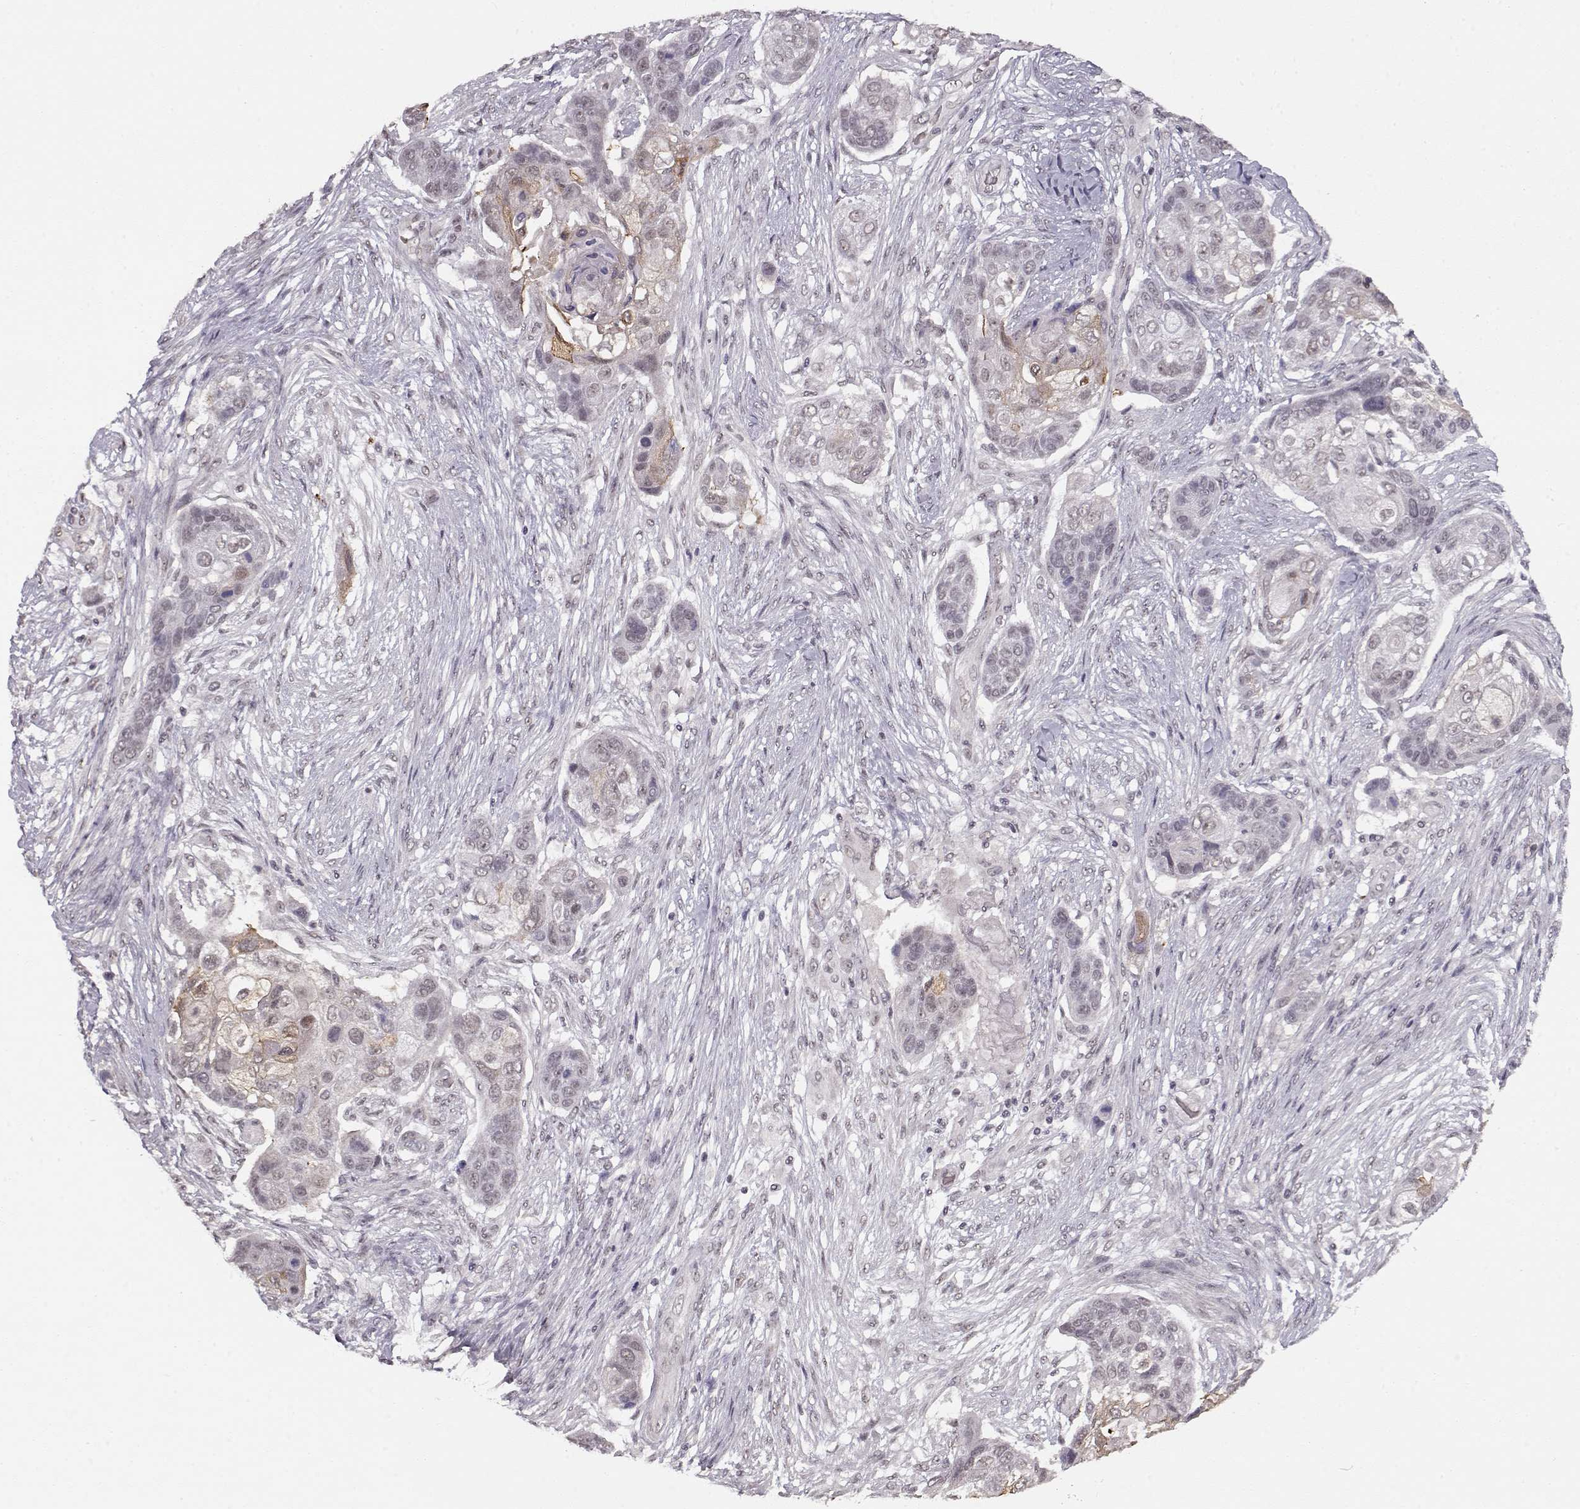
{"staining": {"intensity": "negative", "quantity": "none", "location": "none"}, "tissue": "lung cancer", "cell_type": "Tumor cells", "image_type": "cancer", "snomed": [{"axis": "morphology", "description": "Squamous cell carcinoma, NOS"}, {"axis": "topography", "description": "Lung"}], "caption": "Tumor cells show no significant expression in lung cancer.", "gene": "PCP4", "patient": {"sex": "male", "age": 69}}